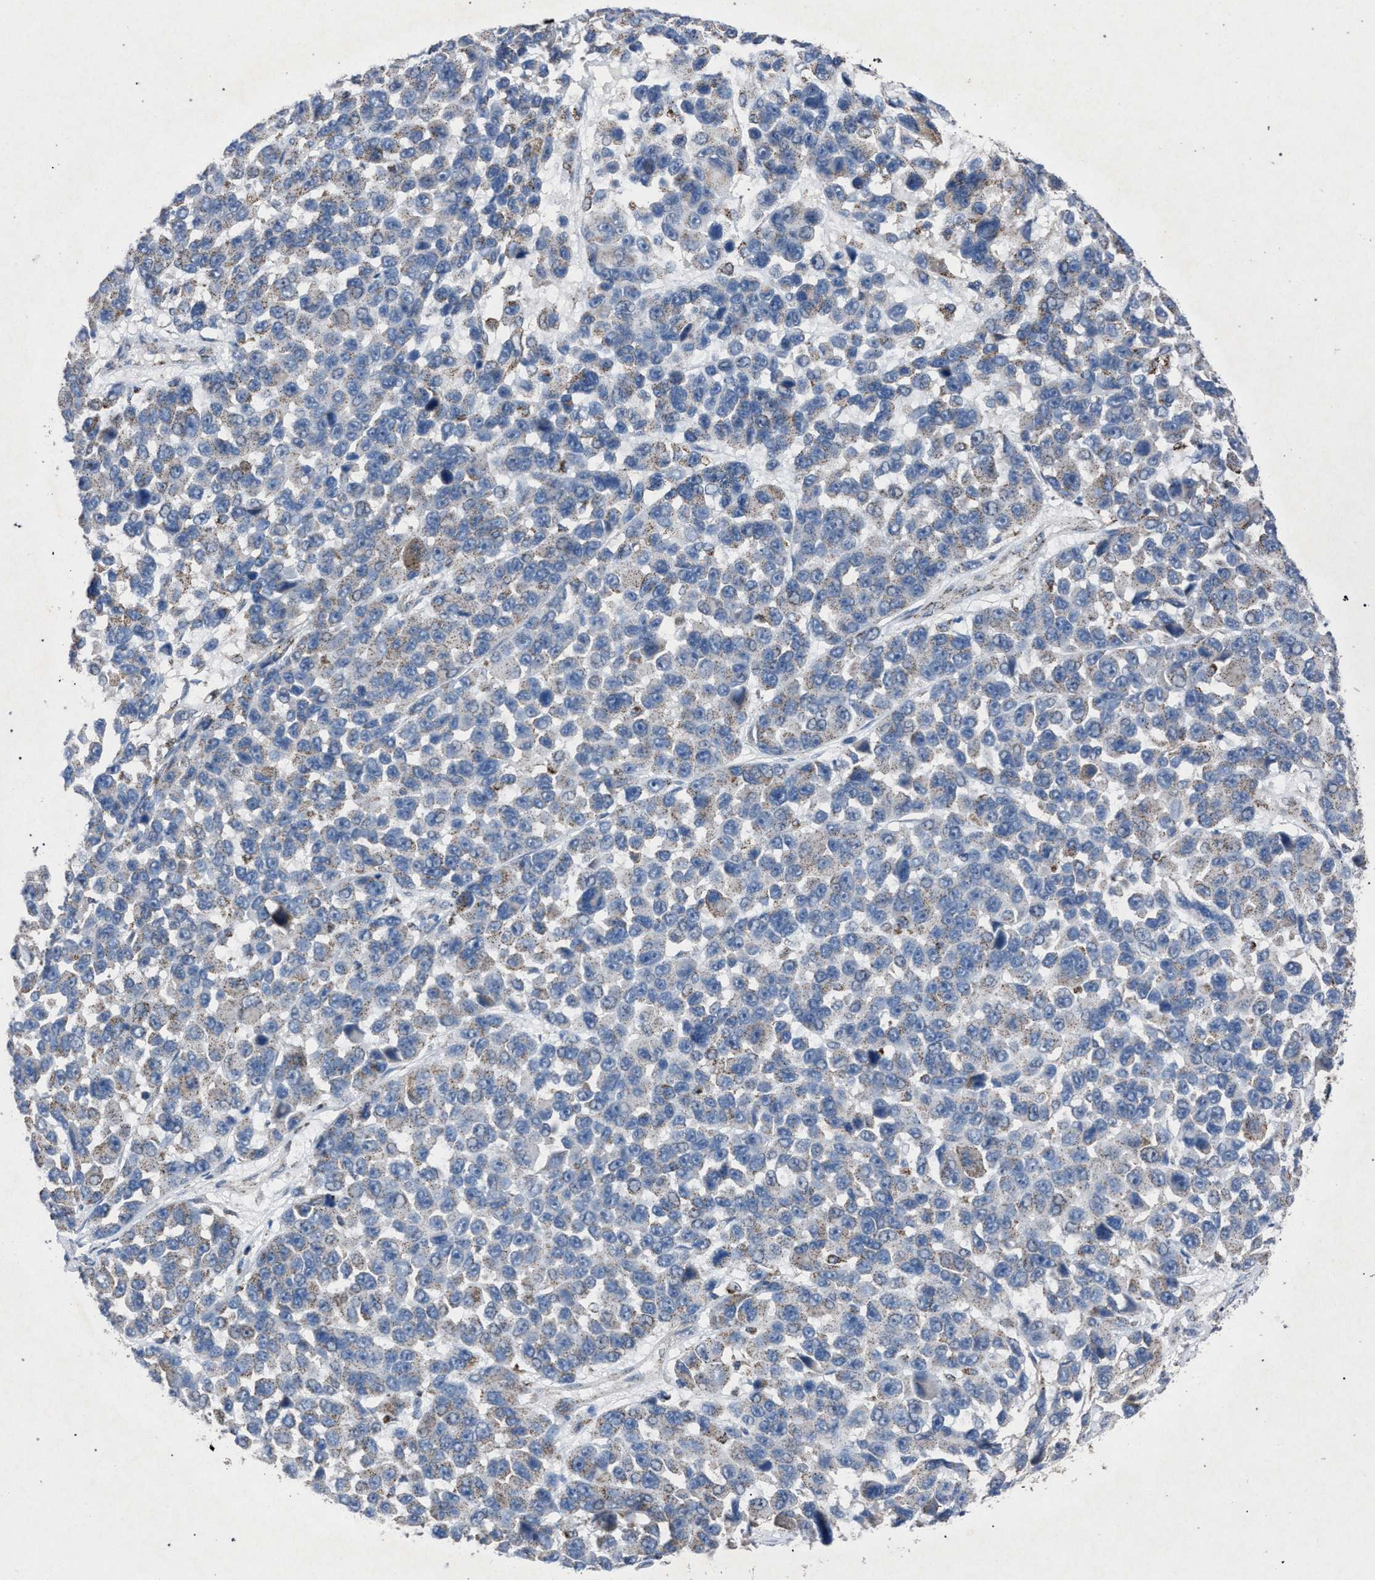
{"staining": {"intensity": "weak", "quantity": "<25%", "location": "cytoplasmic/membranous"}, "tissue": "melanoma", "cell_type": "Tumor cells", "image_type": "cancer", "snomed": [{"axis": "morphology", "description": "Malignant melanoma, NOS"}, {"axis": "topography", "description": "Skin"}], "caption": "DAB immunohistochemical staining of malignant melanoma reveals no significant expression in tumor cells.", "gene": "HSD17B4", "patient": {"sex": "male", "age": 53}}